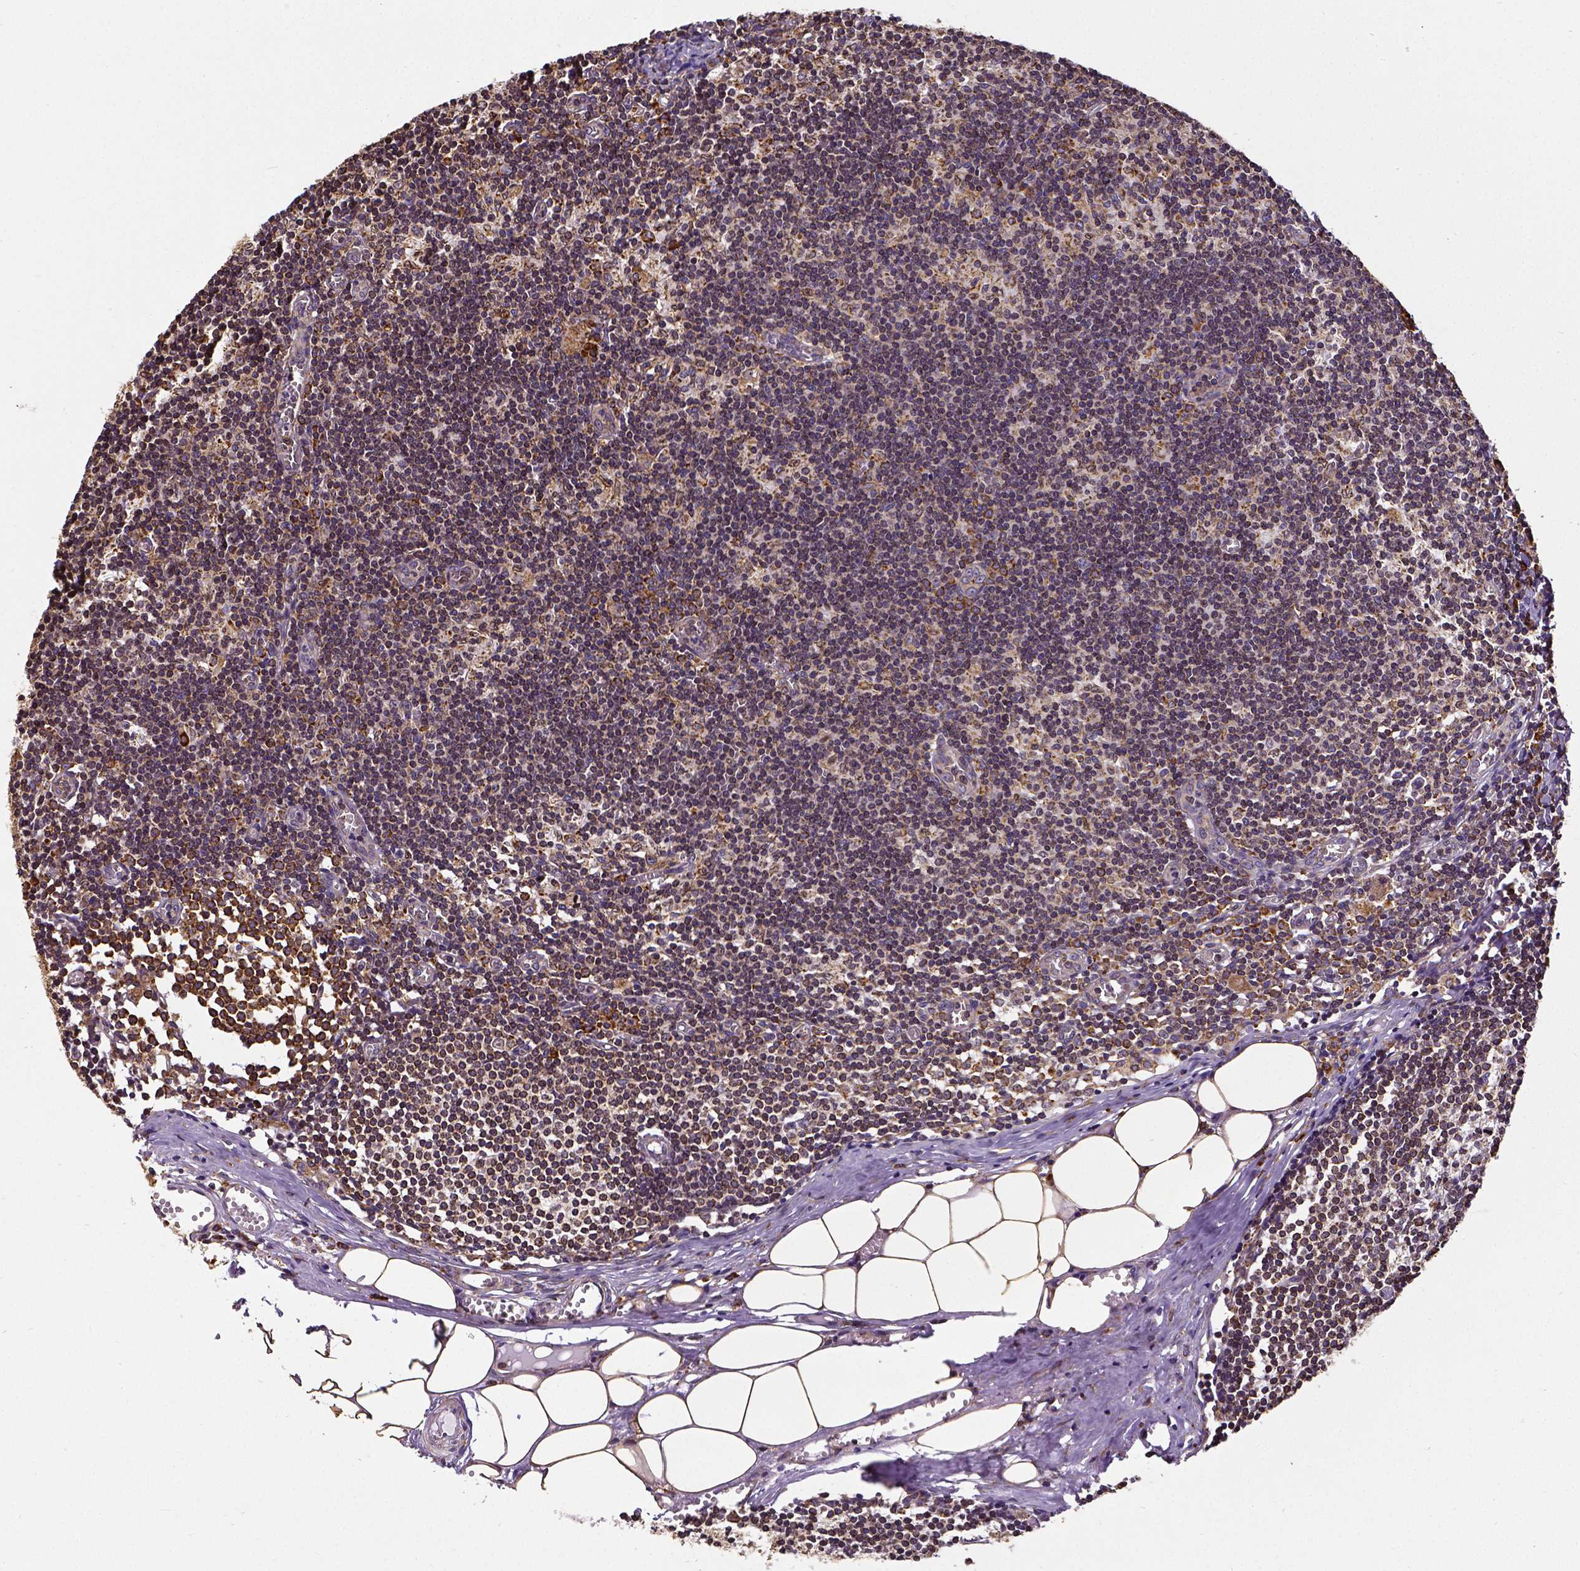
{"staining": {"intensity": "strong", "quantity": ">75%", "location": "cytoplasmic/membranous"}, "tissue": "lymph node", "cell_type": "Germinal center cells", "image_type": "normal", "snomed": [{"axis": "morphology", "description": "Normal tissue, NOS"}, {"axis": "topography", "description": "Lymph node"}], "caption": "Immunohistochemical staining of unremarkable human lymph node shows >75% levels of strong cytoplasmic/membranous protein positivity in approximately >75% of germinal center cells. The protein of interest is stained brown, and the nuclei are stained in blue (DAB (3,3'-diaminobenzidine) IHC with brightfield microscopy, high magnification).", "gene": "MTDH", "patient": {"sex": "female", "age": 52}}